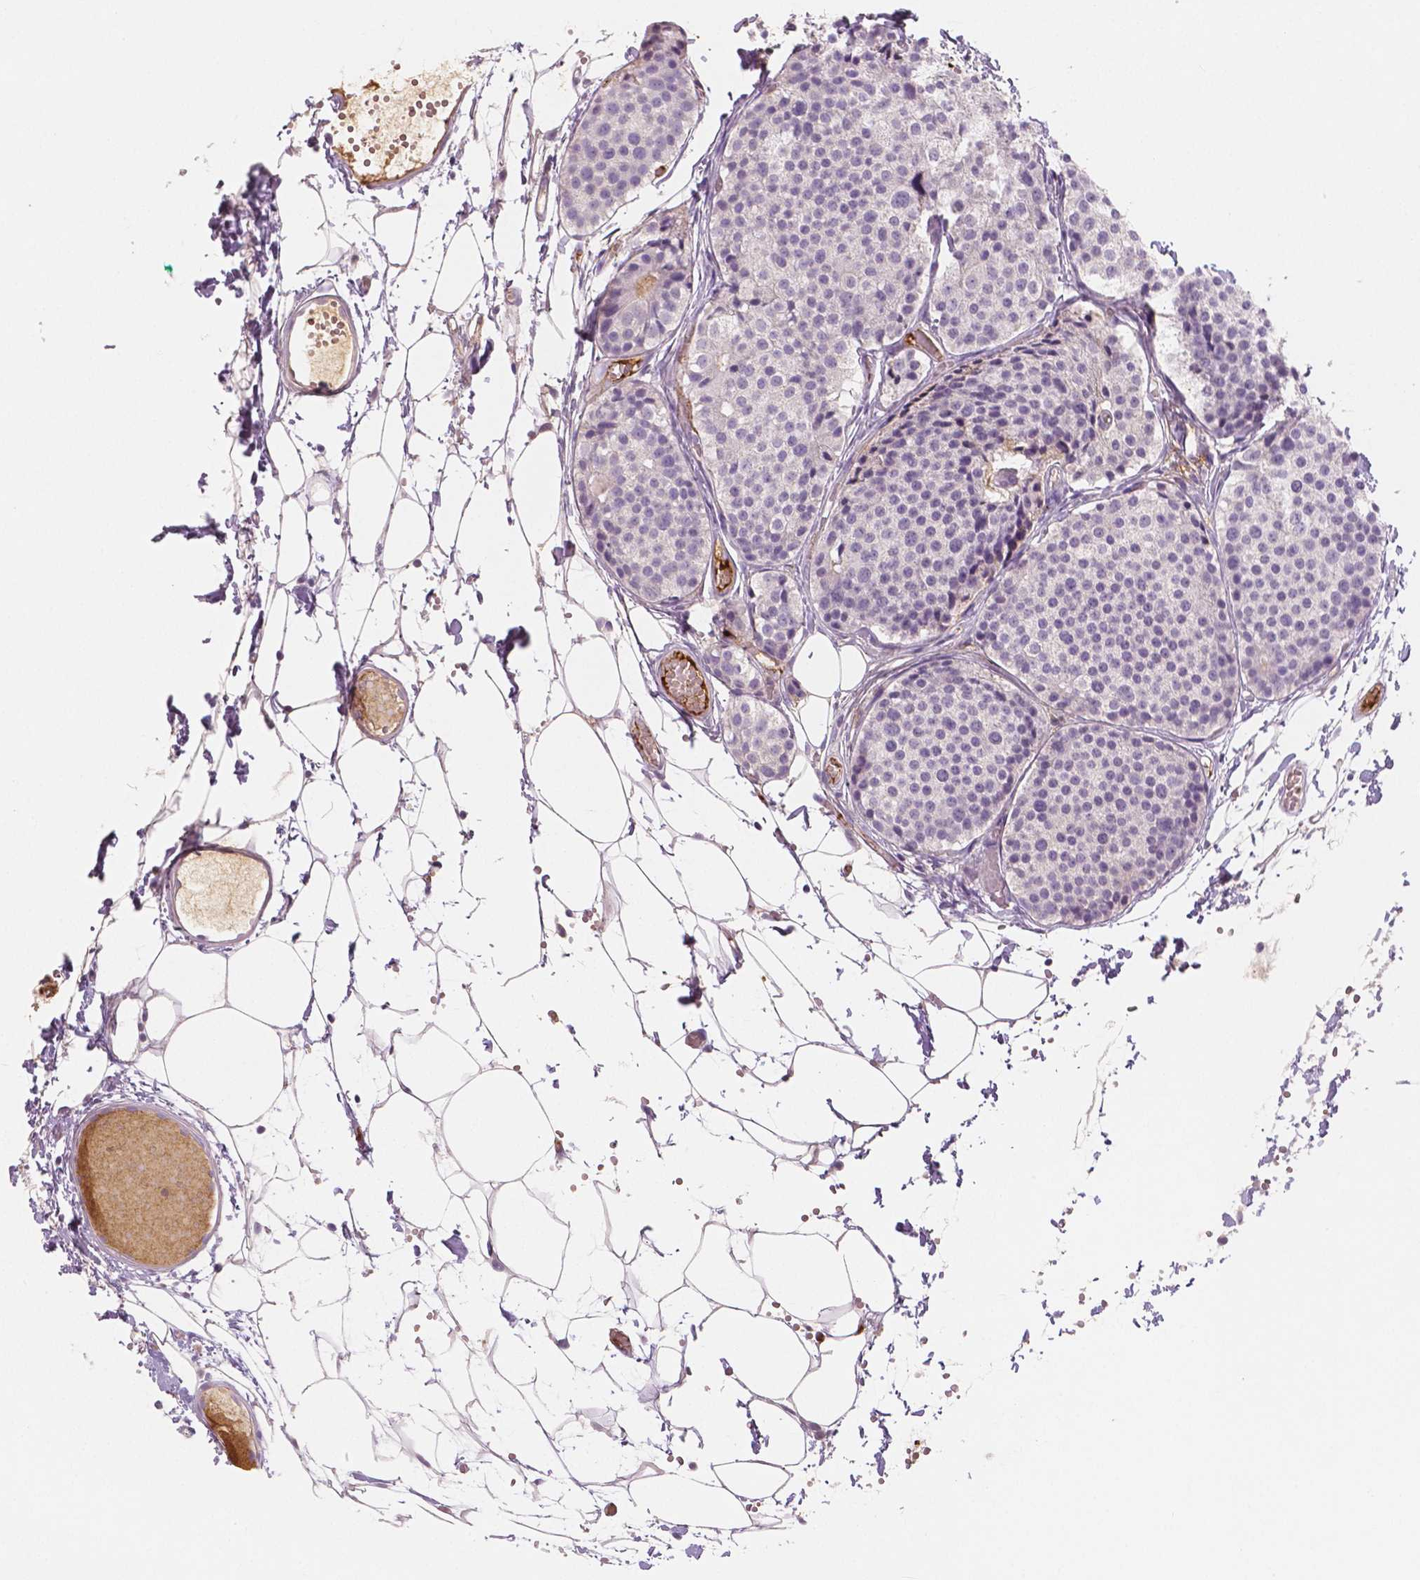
{"staining": {"intensity": "negative", "quantity": "none", "location": "none"}, "tissue": "carcinoid", "cell_type": "Tumor cells", "image_type": "cancer", "snomed": [{"axis": "morphology", "description": "Carcinoid, malignant, NOS"}, {"axis": "topography", "description": "Small intestine"}], "caption": "Immunohistochemistry (IHC) histopathology image of neoplastic tissue: carcinoid stained with DAB shows no significant protein expression in tumor cells.", "gene": "APOA4", "patient": {"sex": "female", "age": 65}}